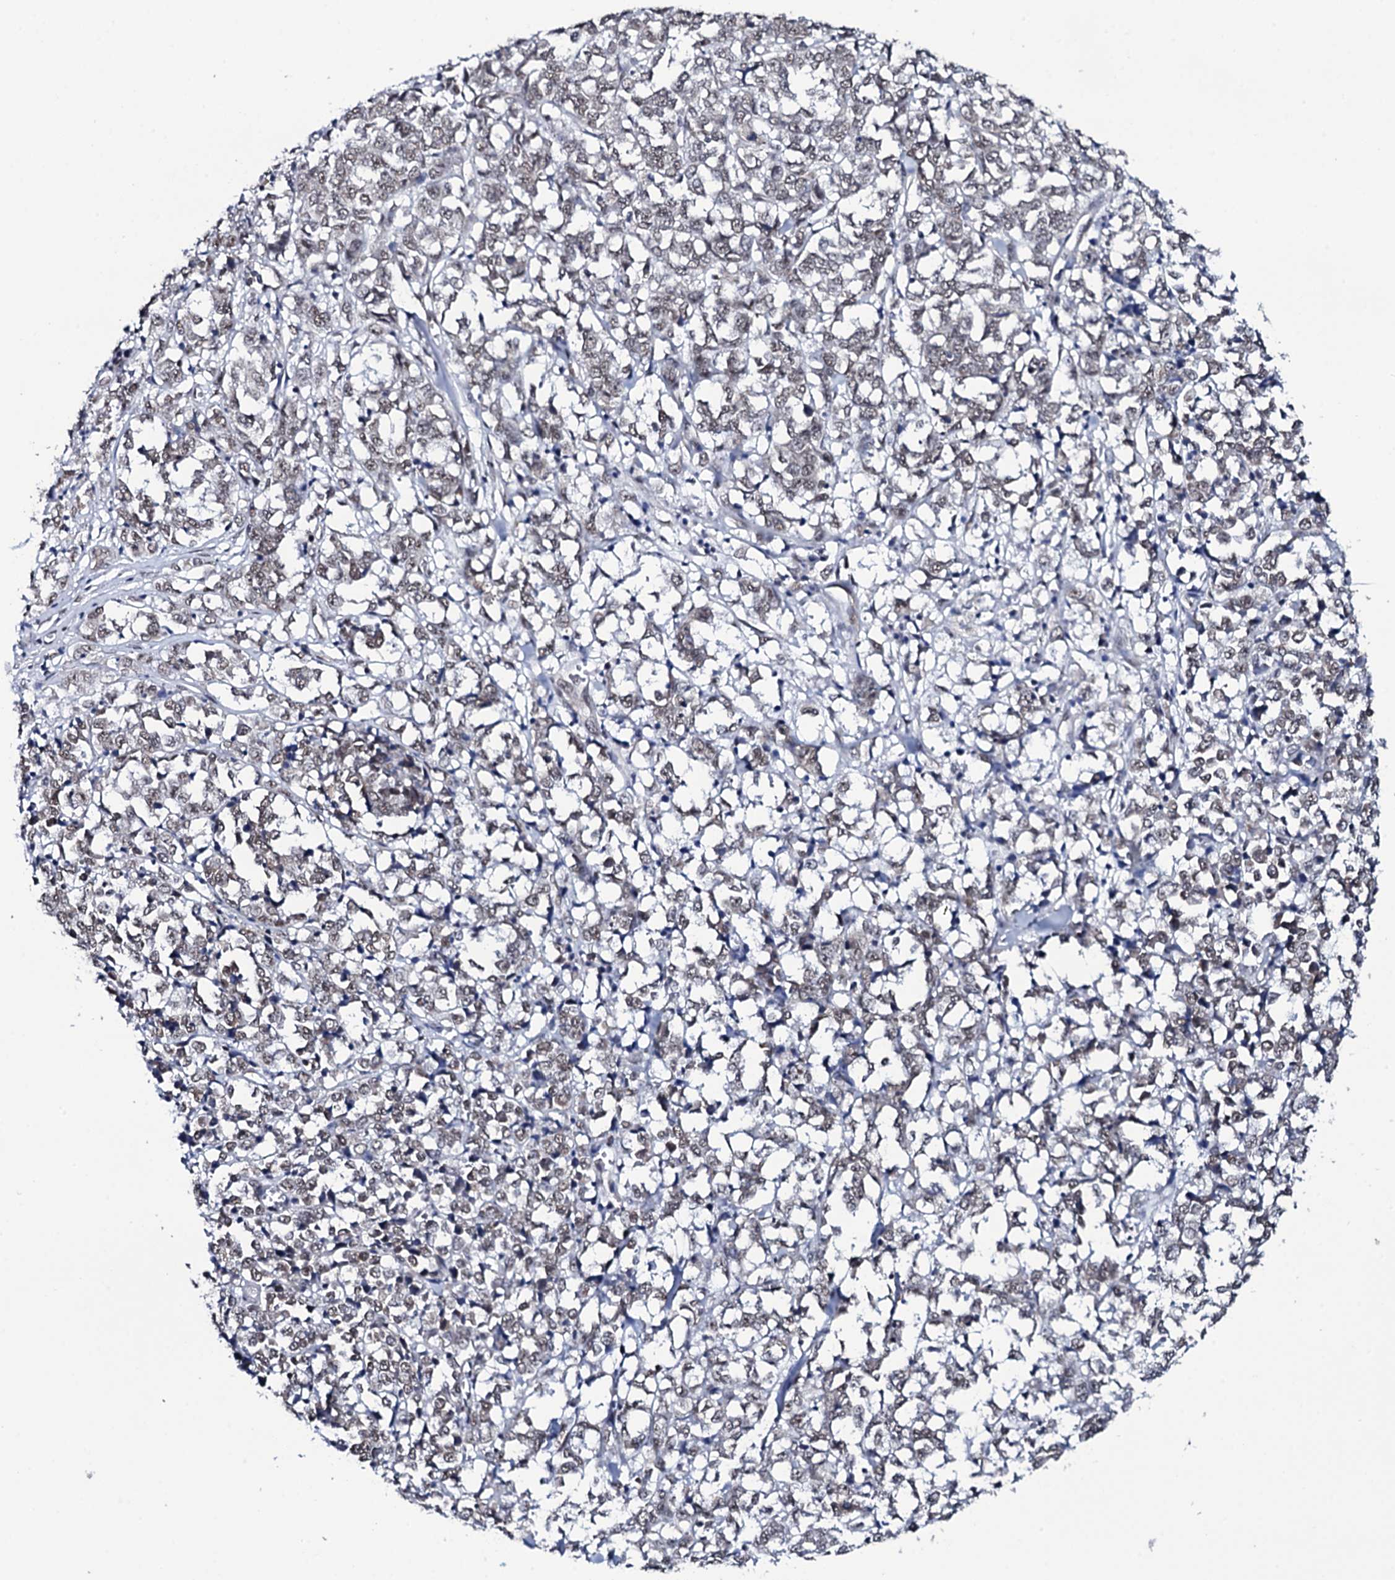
{"staining": {"intensity": "weak", "quantity": ">75%", "location": "nuclear"}, "tissue": "melanoma", "cell_type": "Tumor cells", "image_type": "cancer", "snomed": [{"axis": "morphology", "description": "Malignant melanoma, NOS"}, {"axis": "topography", "description": "Skin"}], "caption": "The immunohistochemical stain shows weak nuclear positivity in tumor cells of malignant melanoma tissue. Using DAB (3,3'-diaminobenzidine) (brown) and hematoxylin (blue) stains, captured at high magnification using brightfield microscopy.", "gene": "CWC15", "patient": {"sex": "female", "age": 72}}